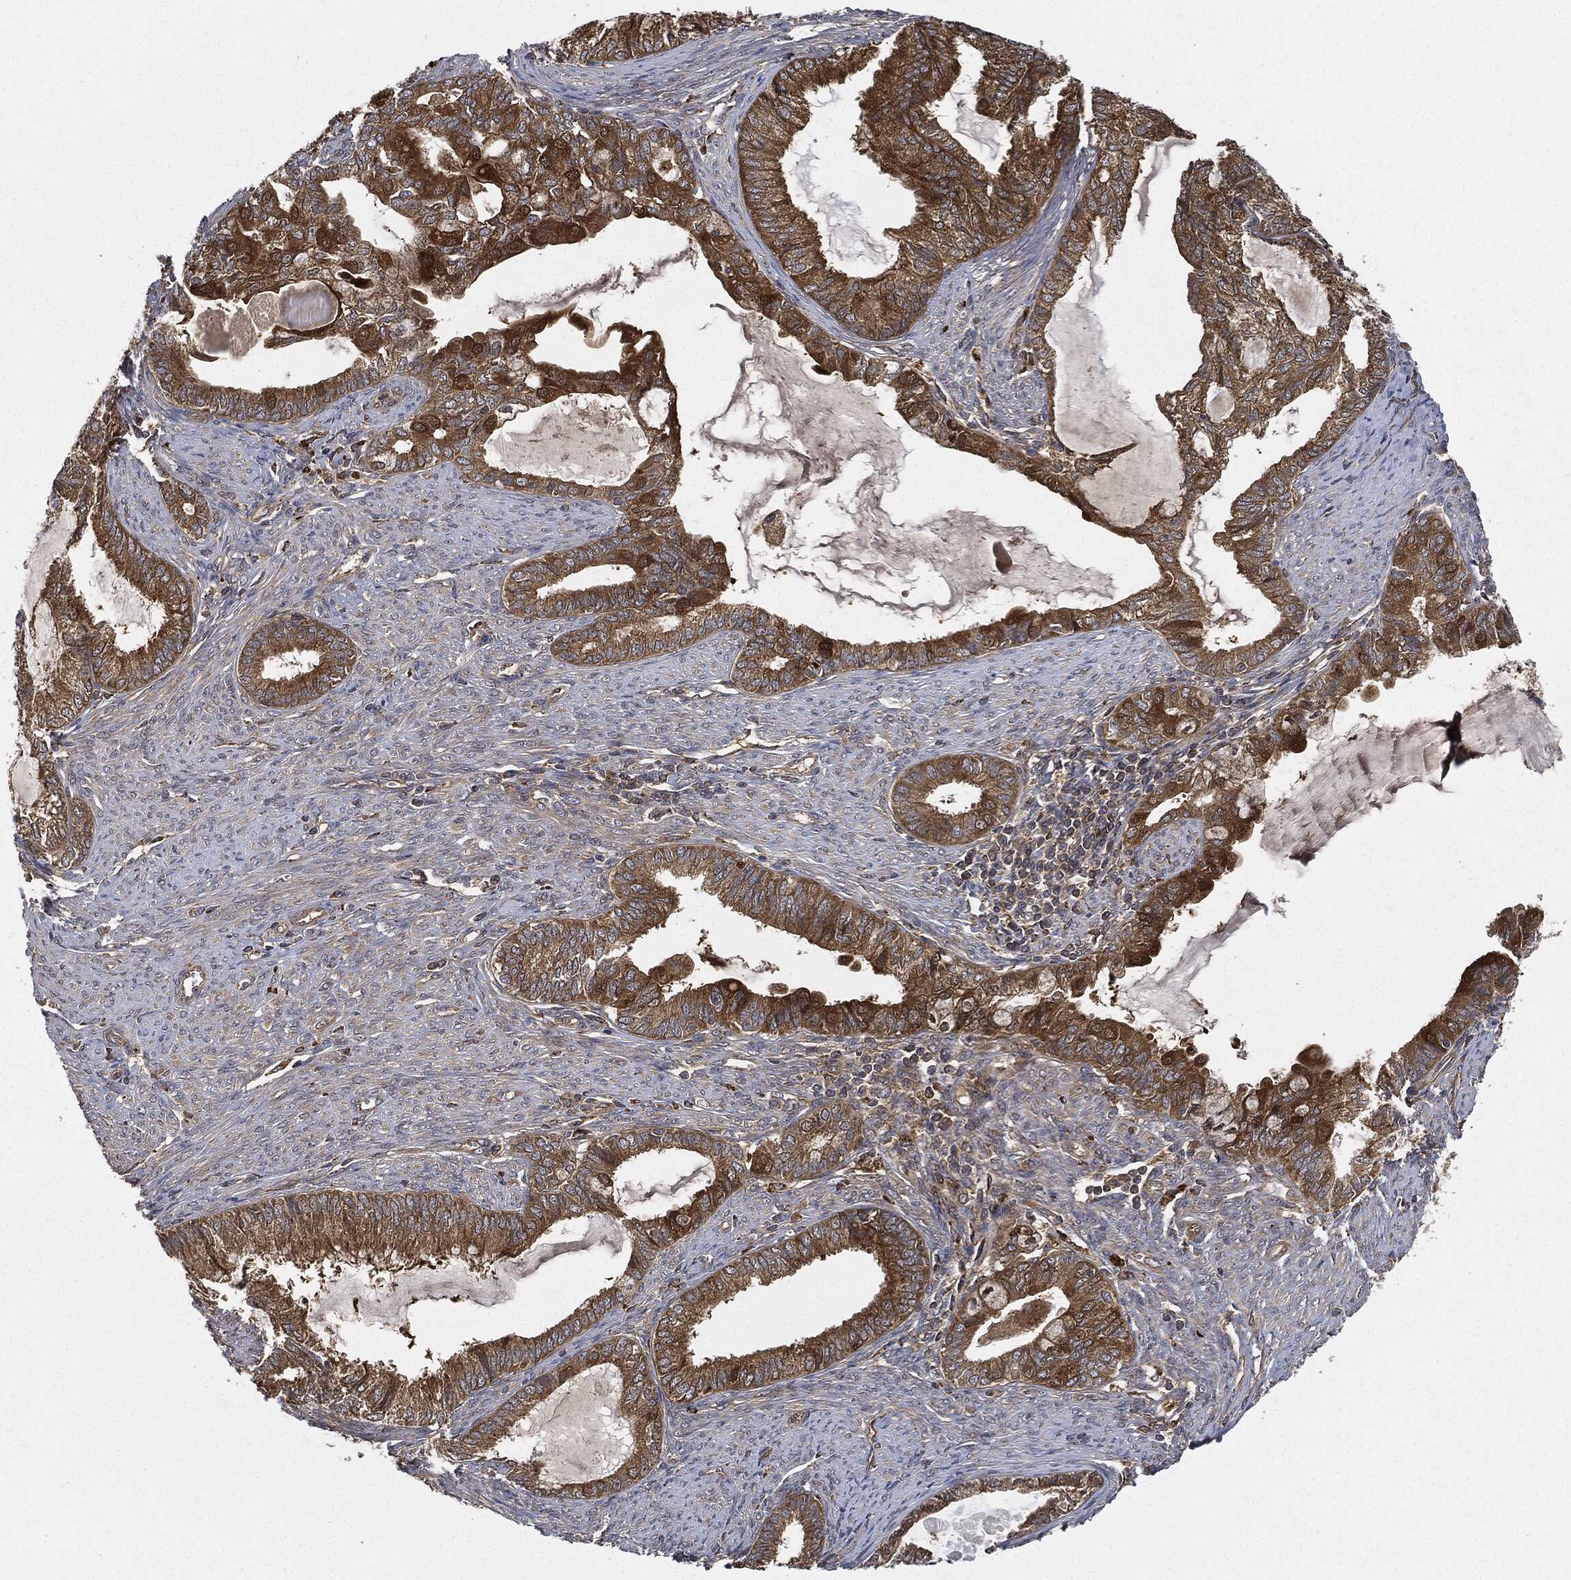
{"staining": {"intensity": "moderate", "quantity": "25%-75%", "location": "cytoplasmic/membranous"}, "tissue": "endometrial cancer", "cell_type": "Tumor cells", "image_type": "cancer", "snomed": [{"axis": "morphology", "description": "Adenocarcinoma, NOS"}, {"axis": "topography", "description": "Endometrium"}], "caption": "Endometrial cancer stained for a protein (brown) reveals moderate cytoplasmic/membranous positive positivity in approximately 25%-75% of tumor cells.", "gene": "BRAF", "patient": {"sex": "female", "age": 86}}